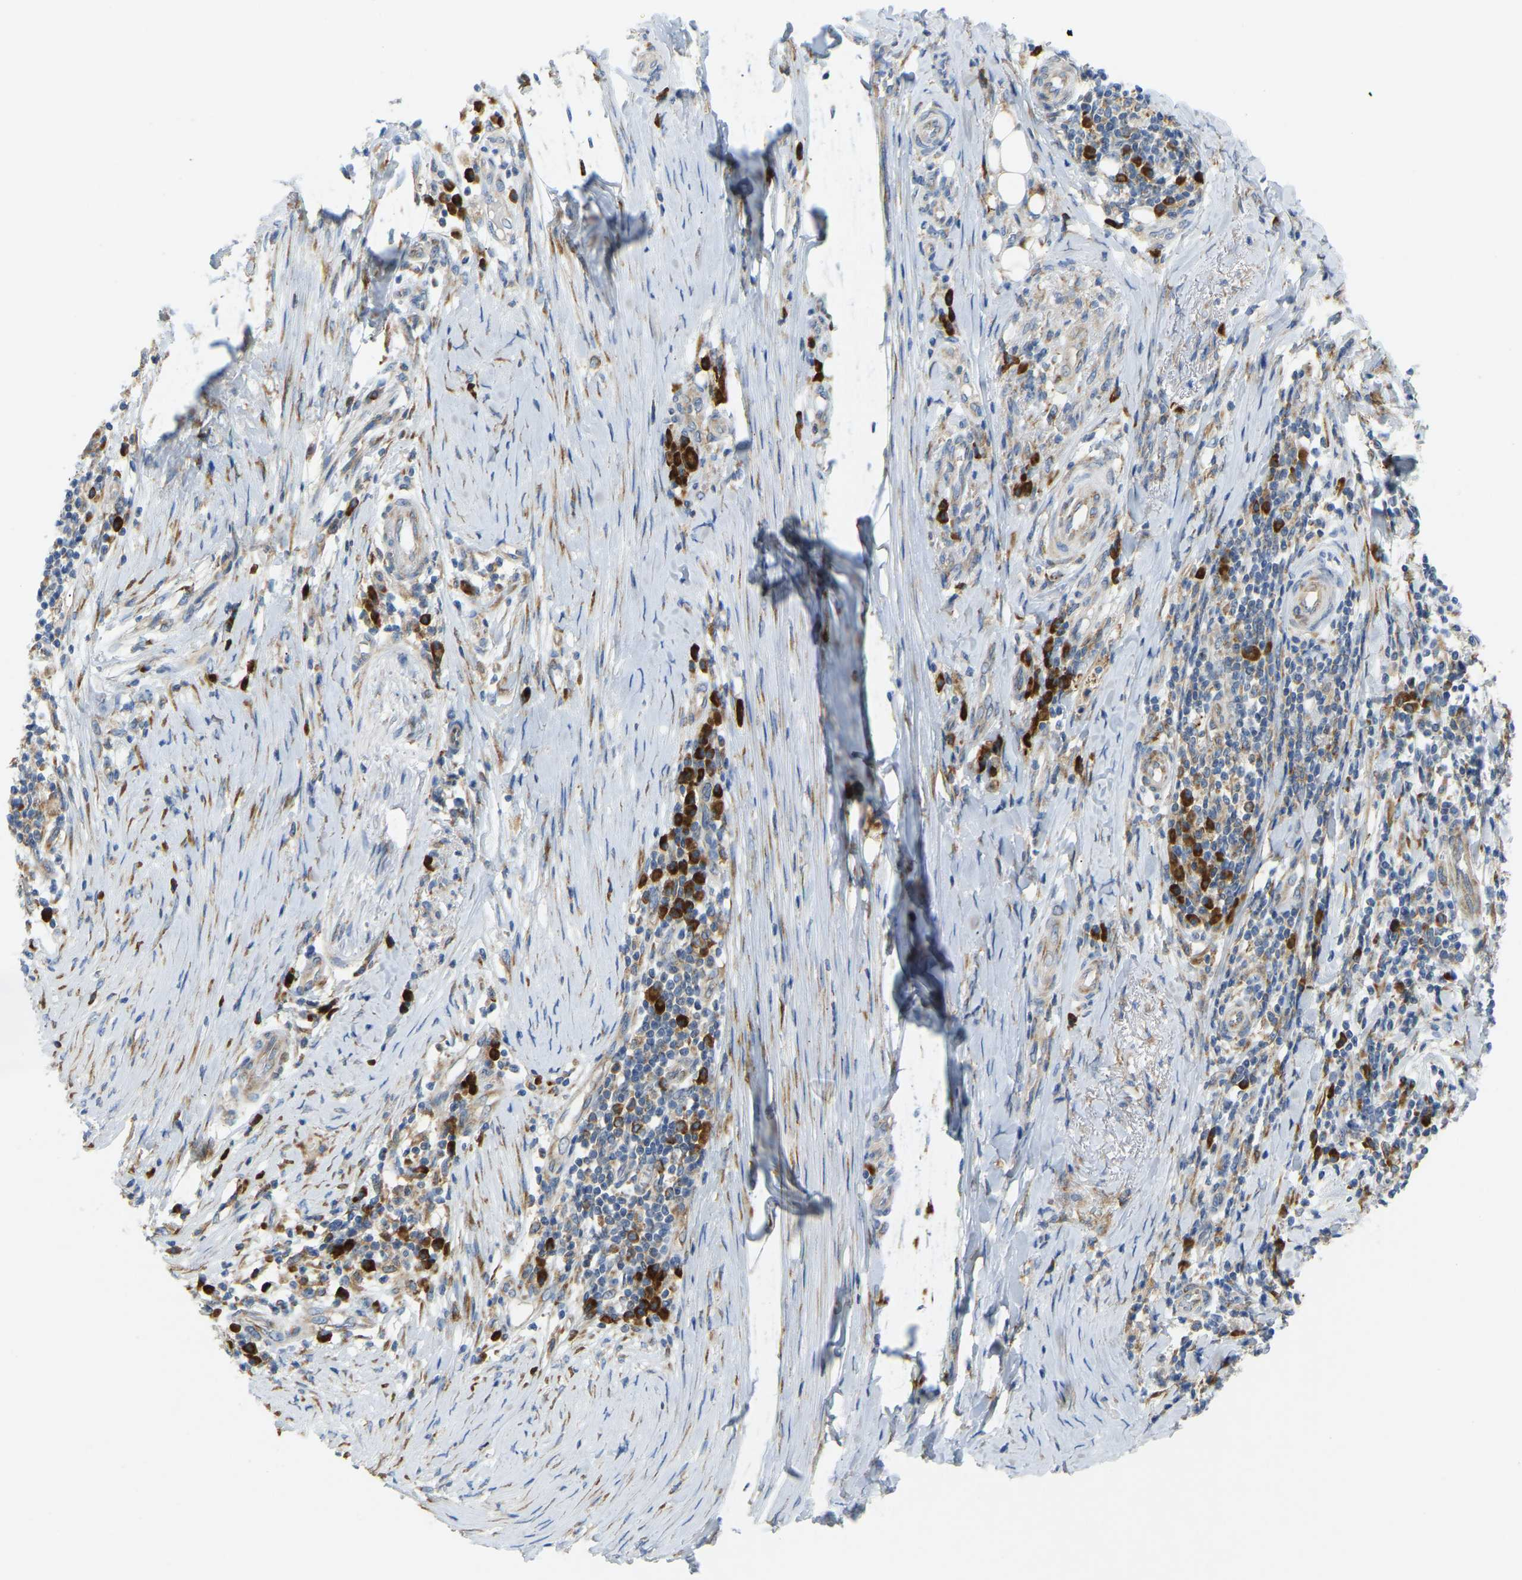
{"staining": {"intensity": "strong", "quantity": "25%-75%", "location": "cytoplasmic/membranous"}, "tissue": "skin cancer", "cell_type": "Tumor cells", "image_type": "cancer", "snomed": [{"axis": "morphology", "description": "Squamous cell carcinoma, NOS"}, {"axis": "topography", "description": "Skin"}], "caption": "High-magnification brightfield microscopy of skin cancer (squamous cell carcinoma) stained with DAB (brown) and counterstained with hematoxylin (blue). tumor cells exhibit strong cytoplasmic/membranous expression is appreciated in approximately25%-75% of cells.", "gene": "SND1", "patient": {"sex": "female", "age": 88}}